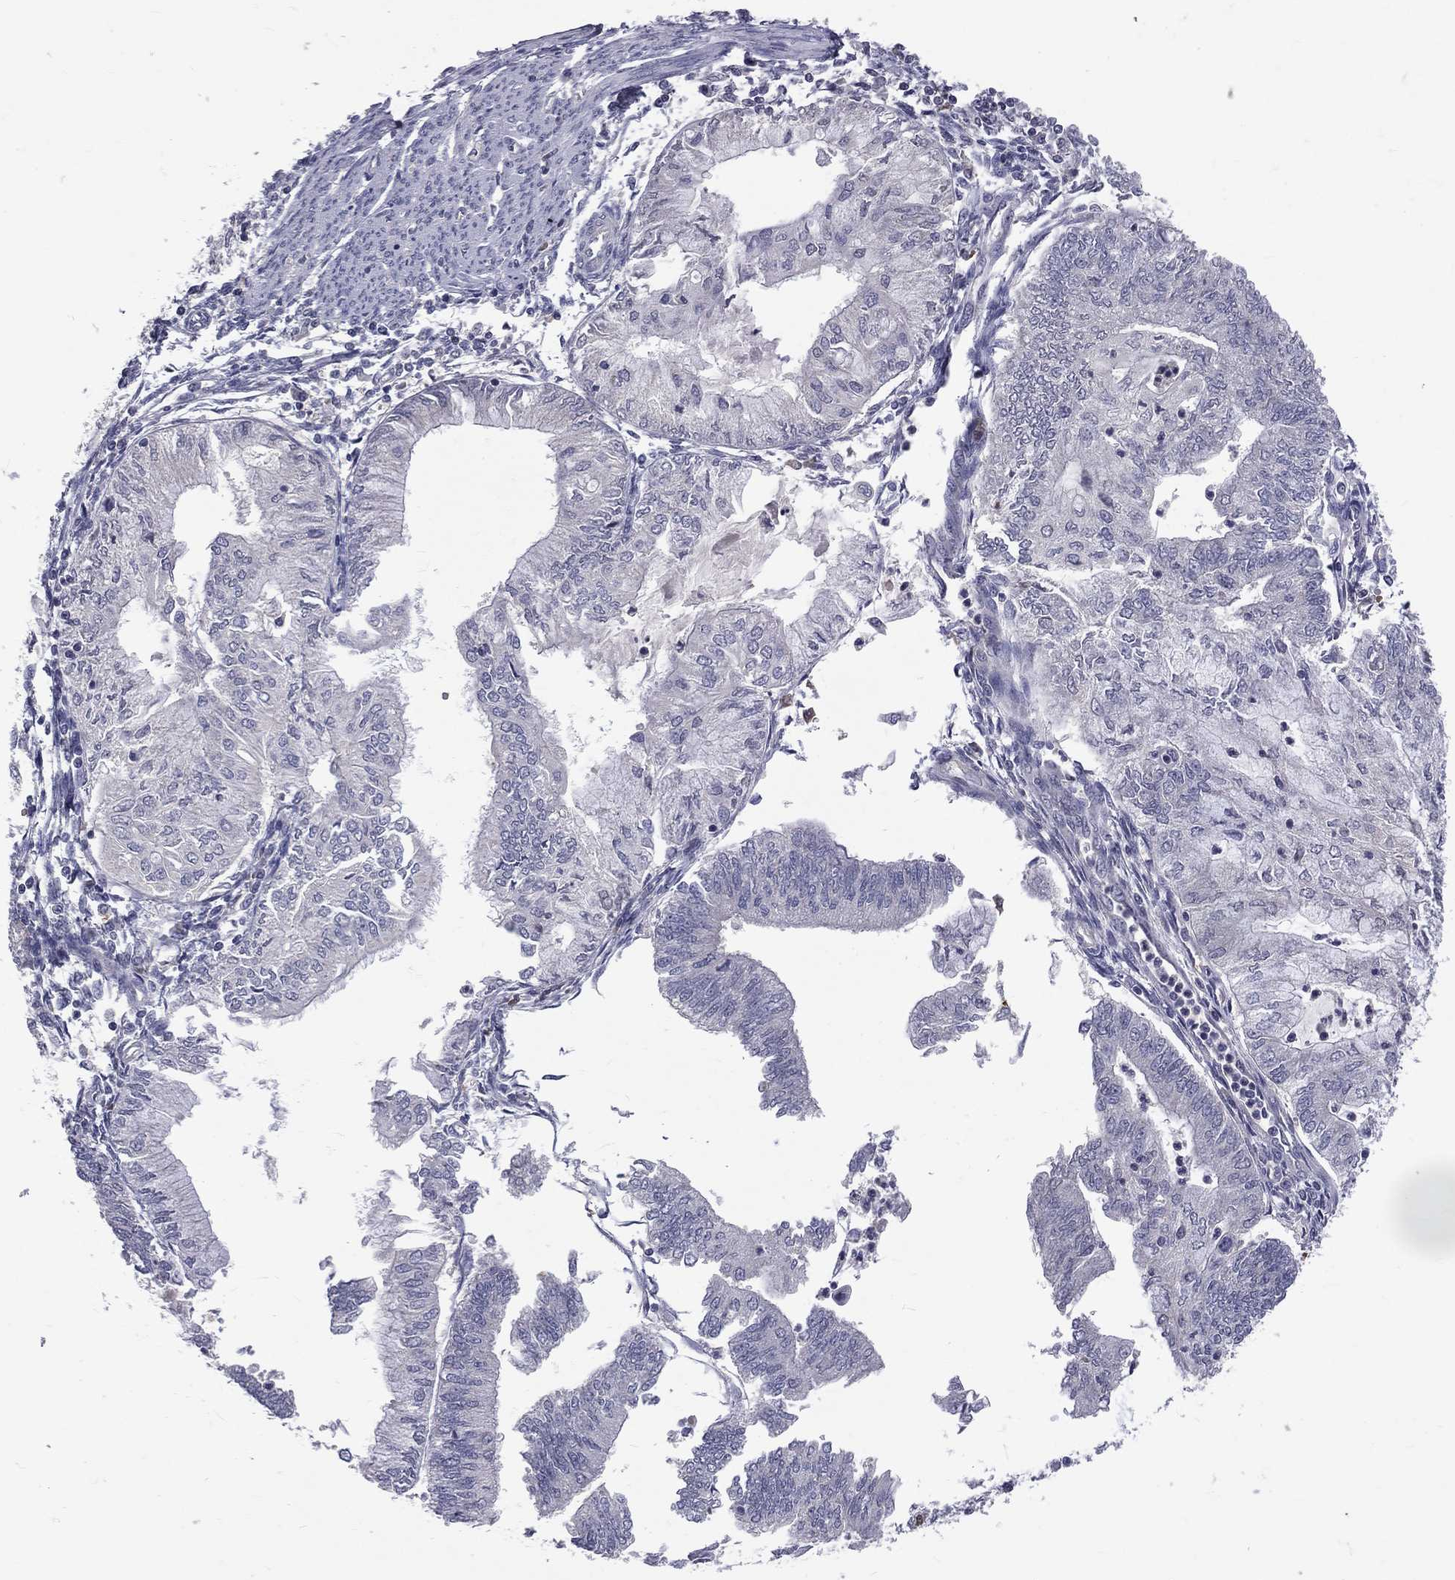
{"staining": {"intensity": "negative", "quantity": "none", "location": "none"}, "tissue": "endometrial cancer", "cell_type": "Tumor cells", "image_type": "cancer", "snomed": [{"axis": "morphology", "description": "Adenocarcinoma, NOS"}, {"axis": "topography", "description": "Endometrium"}], "caption": "Tumor cells are negative for brown protein staining in endometrial adenocarcinoma.", "gene": "DSG4", "patient": {"sex": "female", "age": 59}}